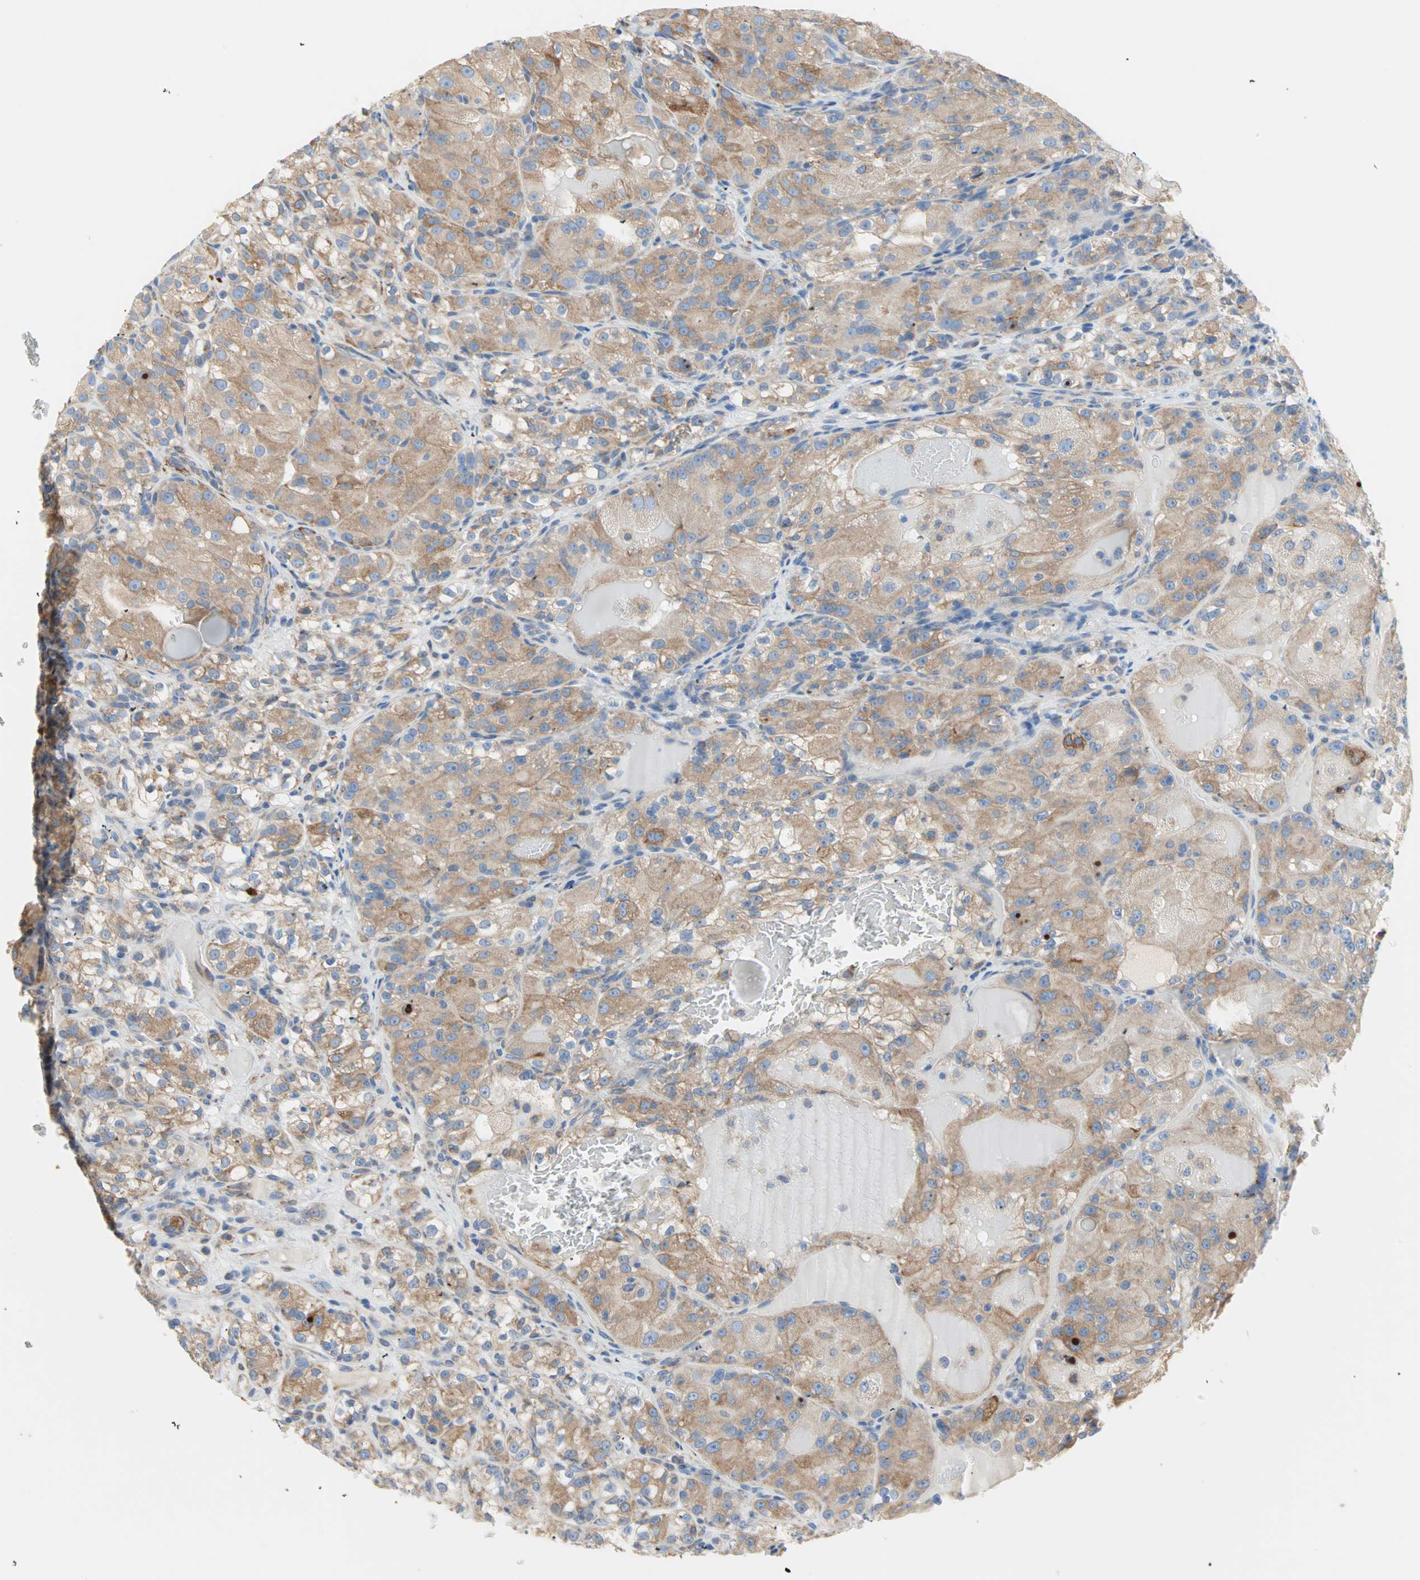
{"staining": {"intensity": "weak", "quantity": ">75%", "location": "cytoplasmic/membranous"}, "tissue": "renal cancer", "cell_type": "Tumor cells", "image_type": "cancer", "snomed": [{"axis": "morphology", "description": "Normal tissue, NOS"}, {"axis": "morphology", "description": "Adenocarcinoma, NOS"}, {"axis": "topography", "description": "Kidney"}], "caption": "IHC micrograph of renal cancer stained for a protein (brown), which reveals low levels of weak cytoplasmic/membranous positivity in approximately >75% of tumor cells.", "gene": "PLCXD1", "patient": {"sex": "male", "age": 61}}